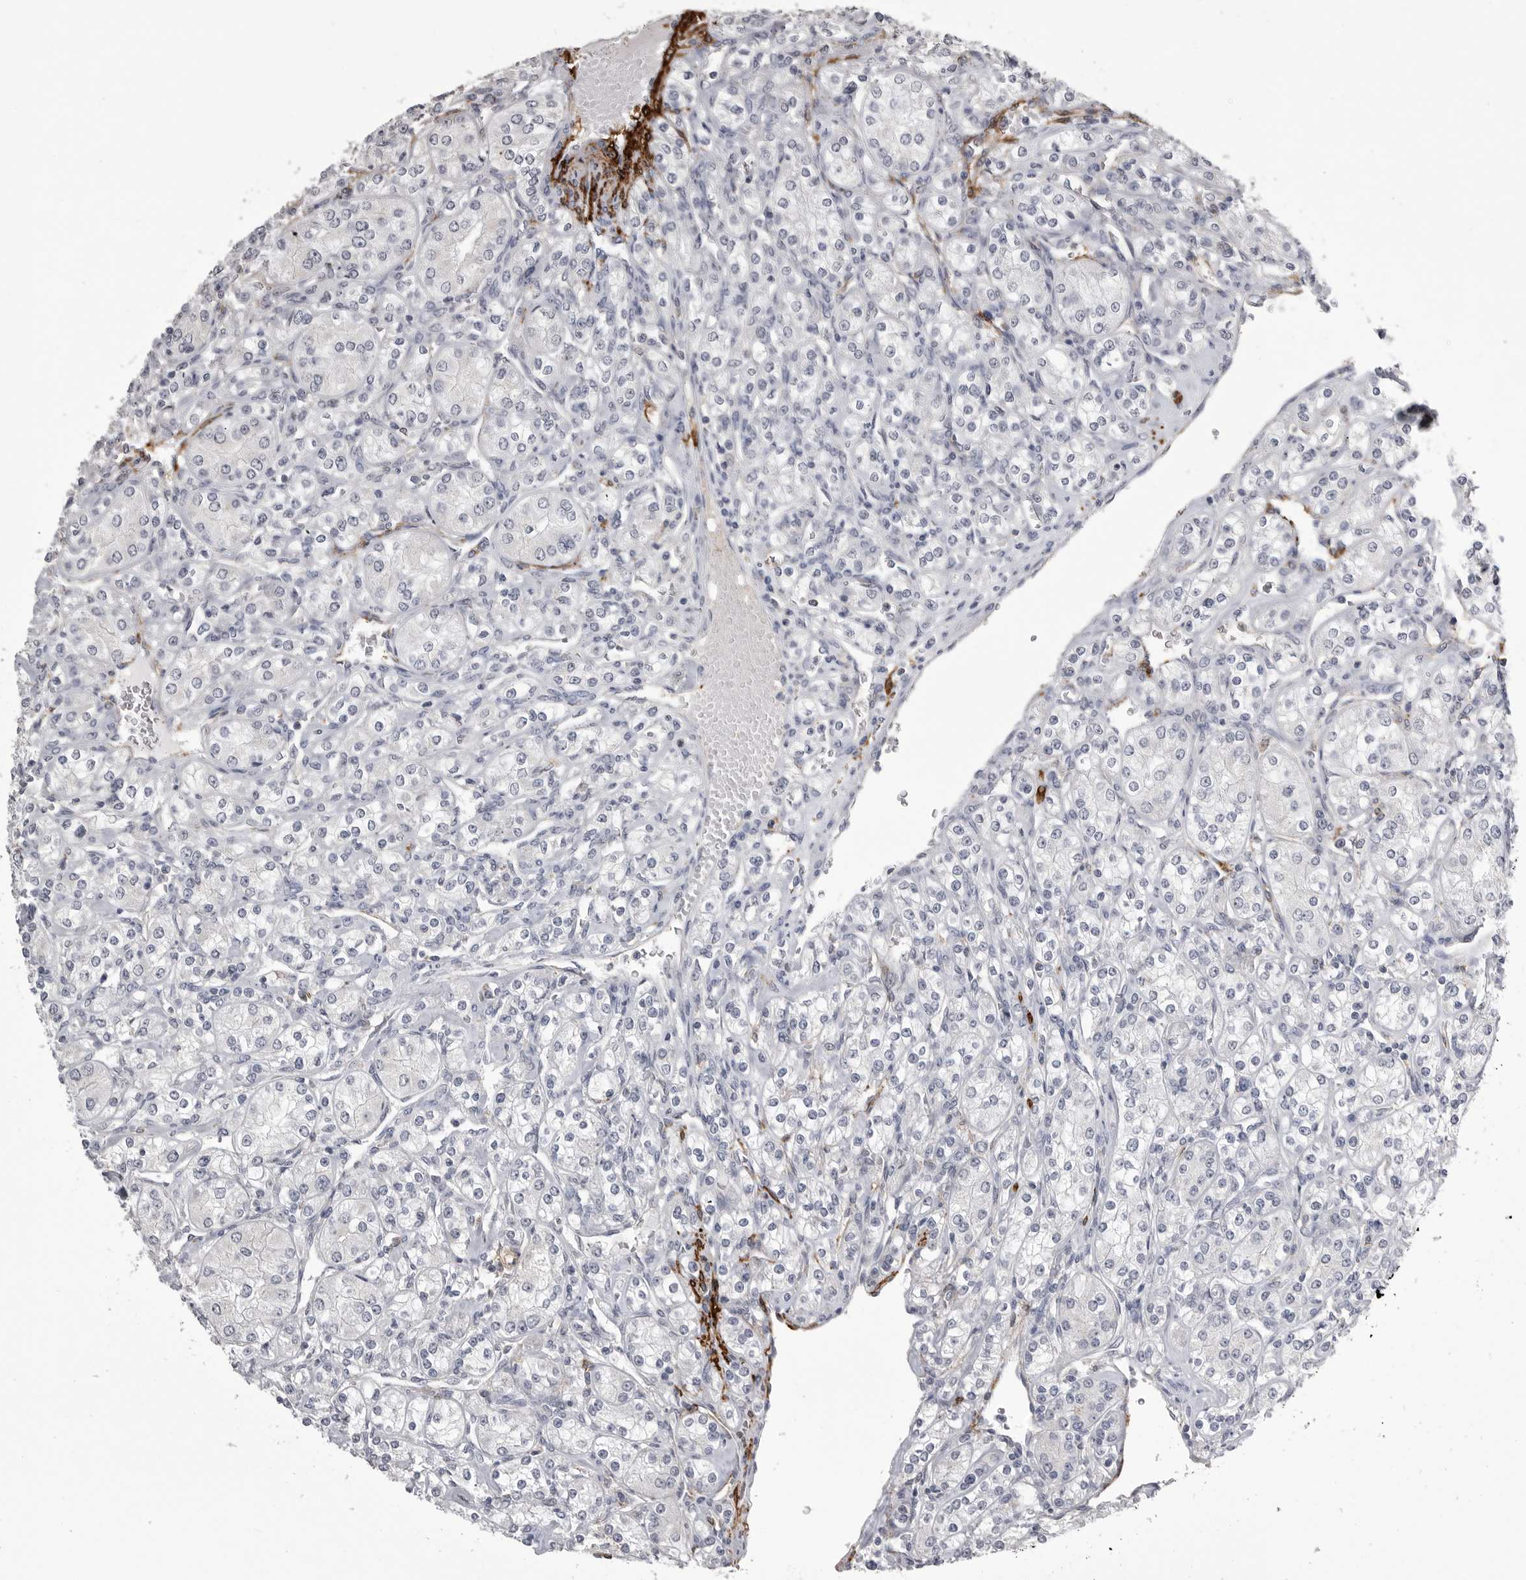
{"staining": {"intensity": "negative", "quantity": "none", "location": "none"}, "tissue": "renal cancer", "cell_type": "Tumor cells", "image_type": "cancer", "snomed": [{"axis": "morphology", "description": "Adenocarcinoma, NOS"}, {"axis": "topography", "description": "Kidney"}], "caption": "Renal adenocarcinoma was stained to show a protein in brown. There is no significant positivity in tumor cells. Brightfield microscopy of immunohistochemistry (IHC) stained with DAB (brown) and hematoxylin (blue), captured at high magnification.", "gene": "AOC3", "patient": {"sex": "male", "age": 77}}